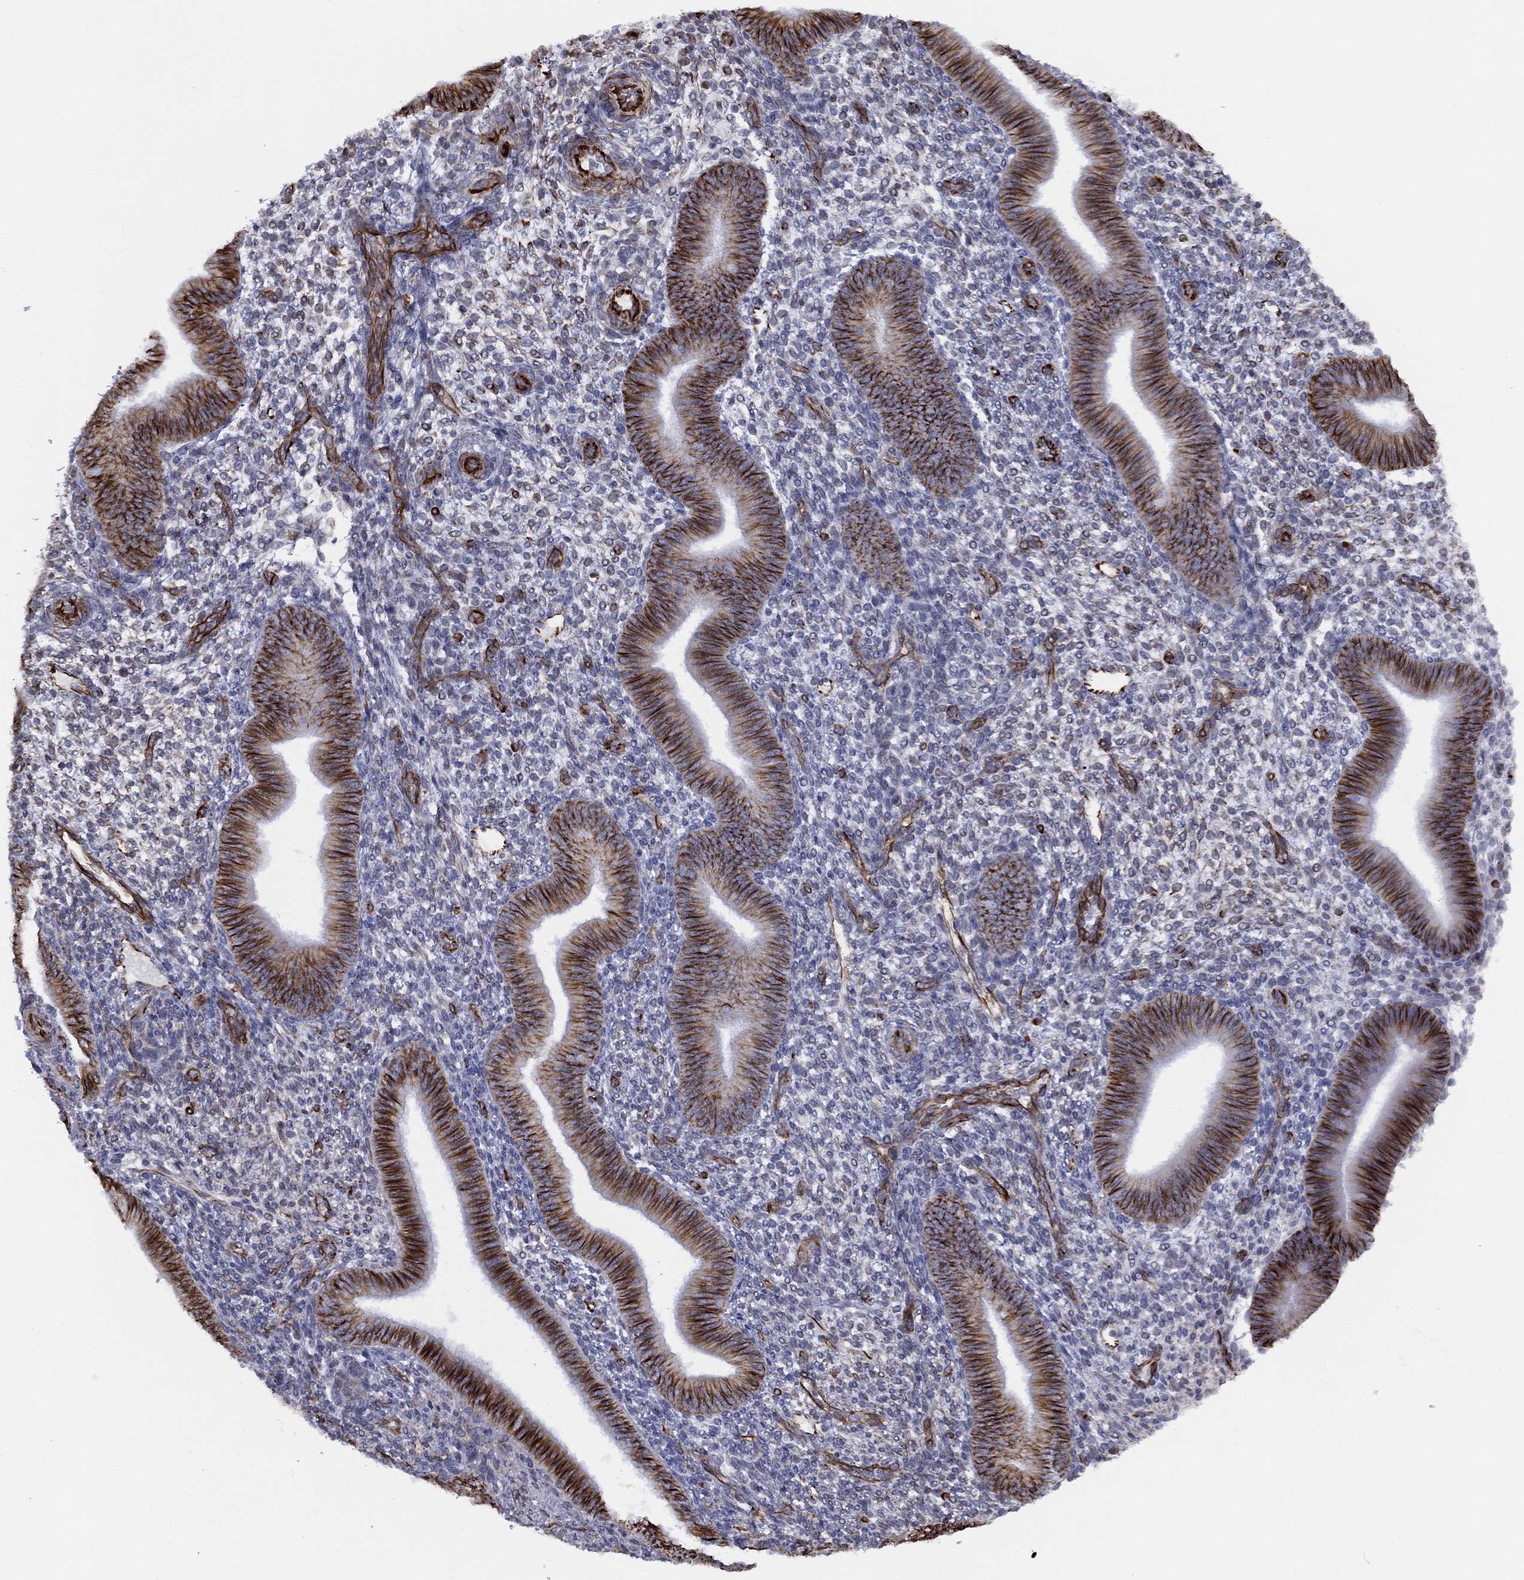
{"staining": {"intensity": "negative", "quantity": "none", "location": "none"}, "tissue": "endometrium", "cell_type": "Cells in endometrial stroma", "image_type": "normal", "snomed": [{"axis": "morphology", "description": "Normal tissue, NOS"}, {"axis": "topography", "description": "Endometrium"}], "caption": "This is a image of IHC staining of benign endometrium, which shows no staining in cells in endometrial stroma.", "gene": "MAS1", "patient": {"sex": "female", "age": 39}}